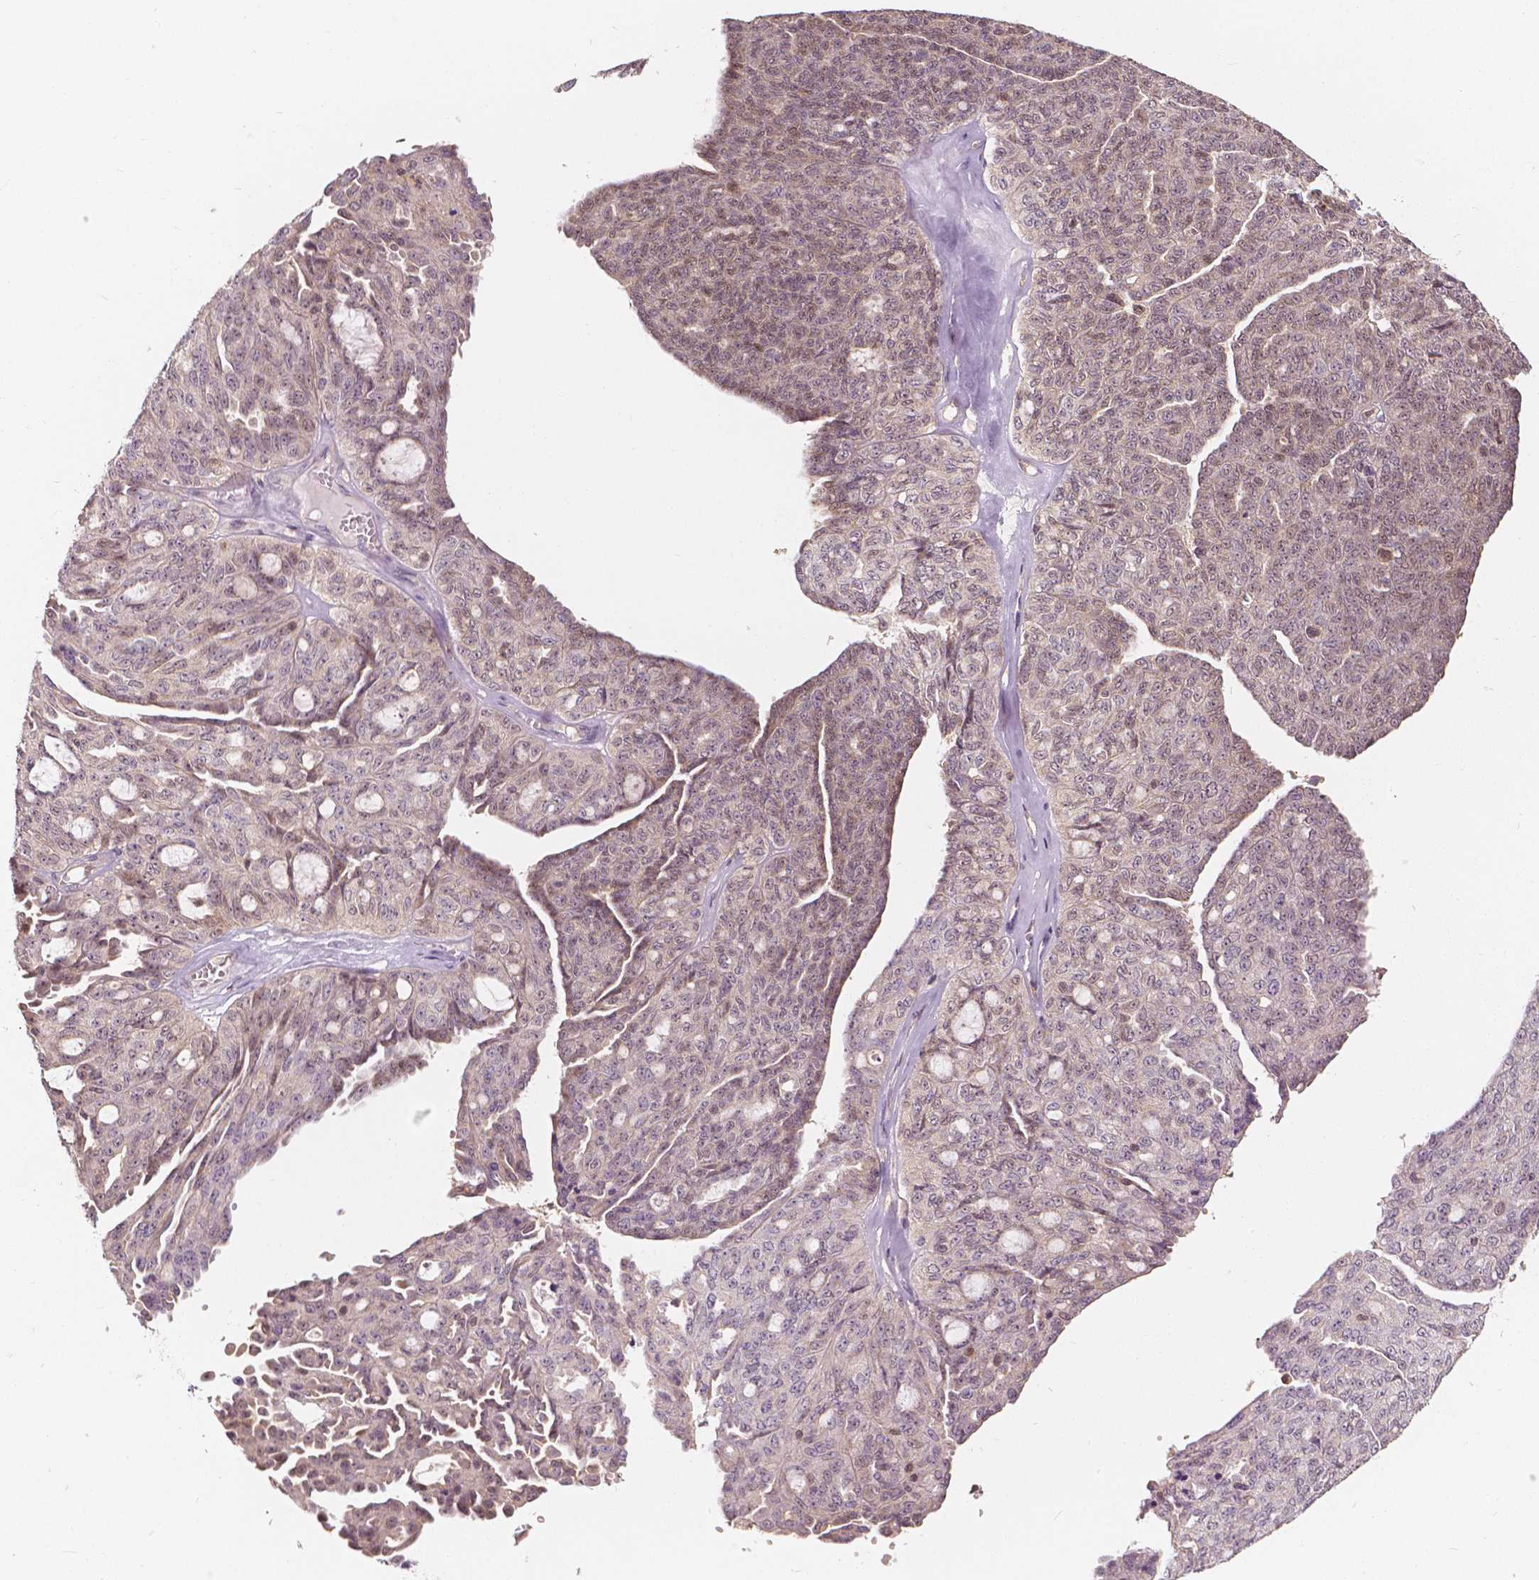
{"staining": {"intensity": "weak", "quantity": "25%-75%", "location": "nuclear"}, "tissue": "ovarian cancer", "cell_type": "Tumor cells", "image_type": "cancer", "snomed": [{"axis": "morphology", "description": "Cystadenocarcinoma, serous, NOS"}, {"axis": "topography", "description": "Ovary"}], "caption": "Protein staining of ovarian serous cystadenocarcinoma tissue exhibits weak nuclear staining in approximately 25%-75% of tumor cells.", "gene": "NAPRT", "patient": {"sex": "female", "age": 71}}